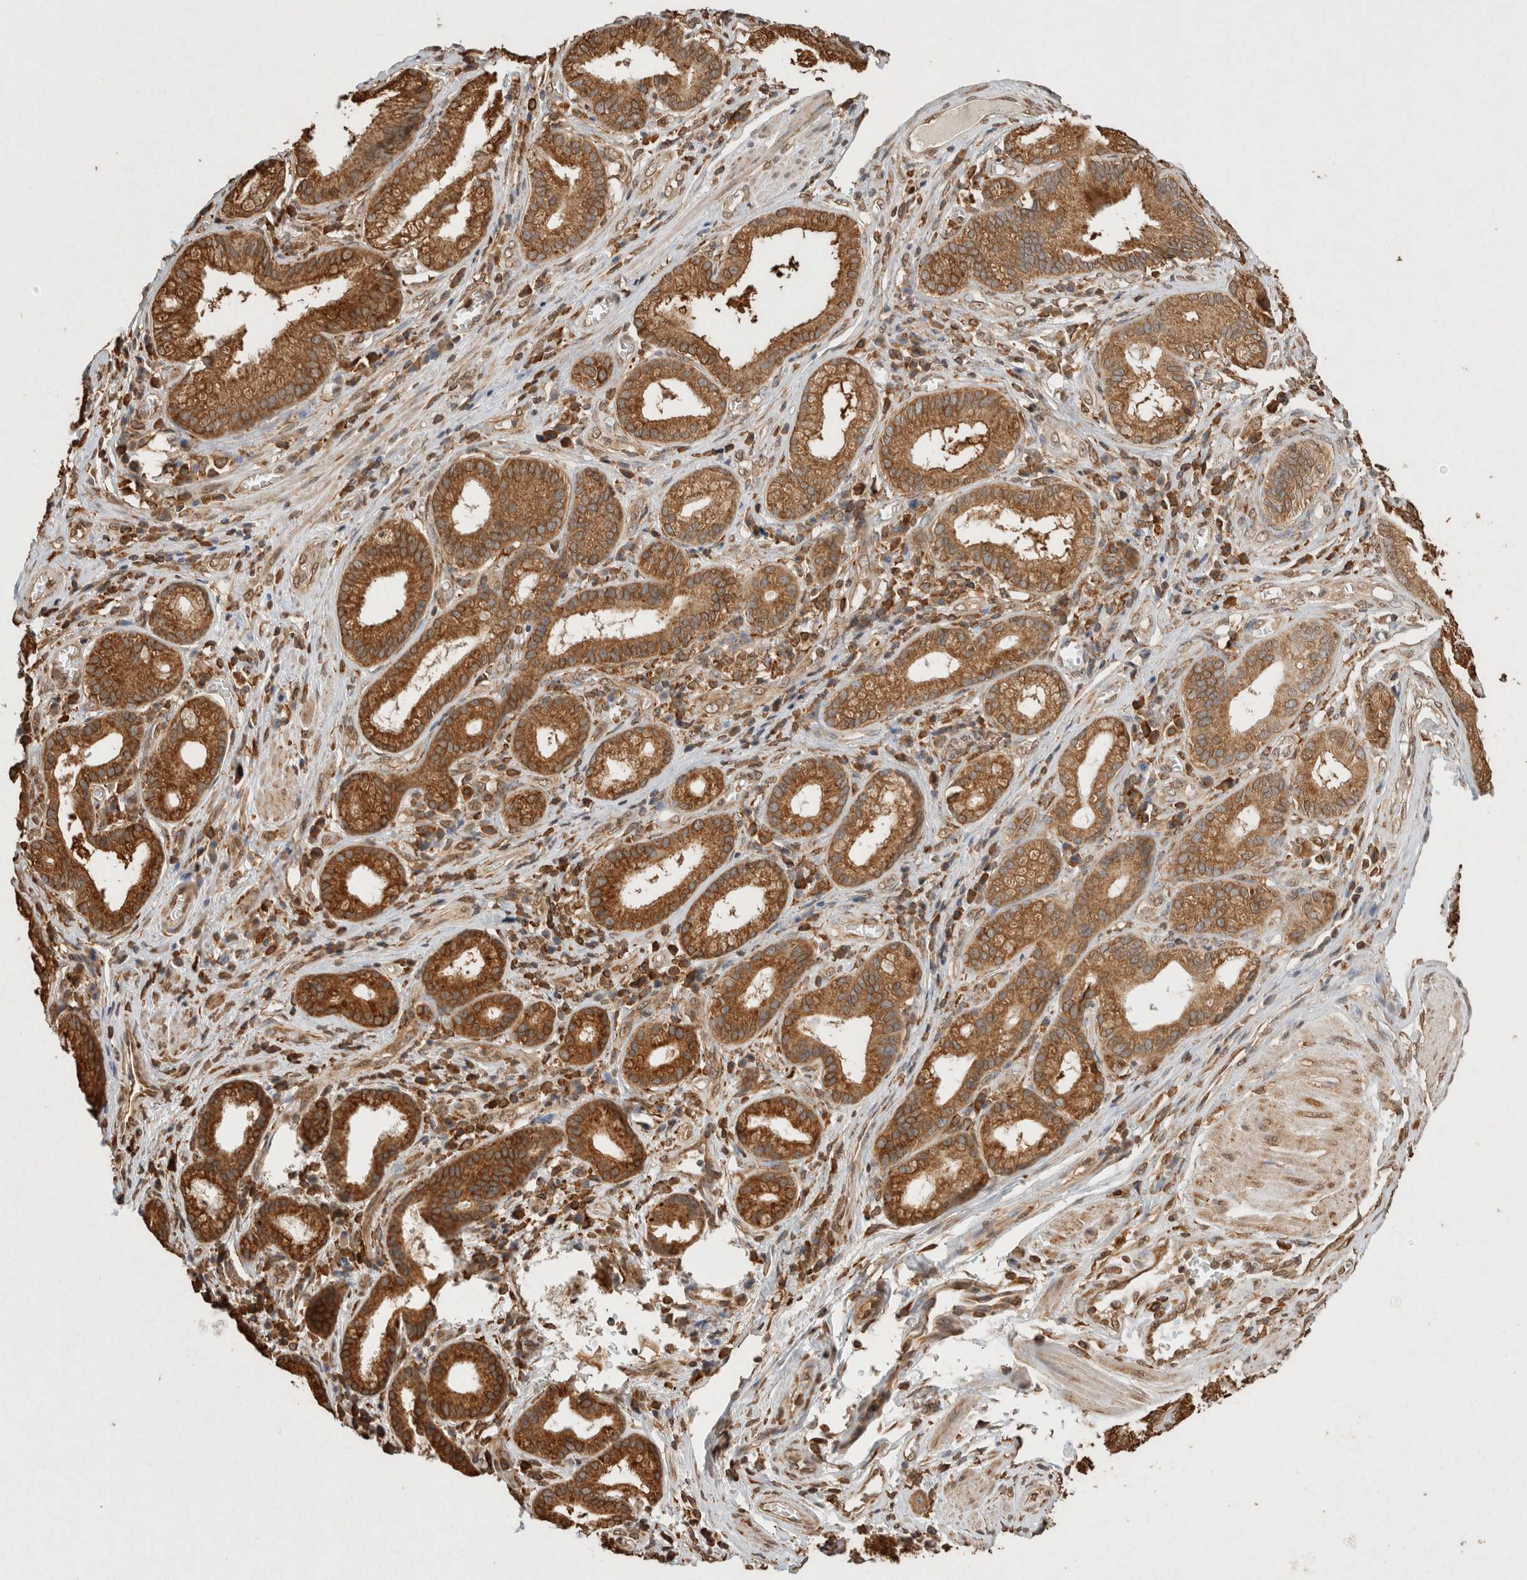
{"staining": {"intensity": "moderate", "quantity": ">75%", "location": "cytoplasmic/membranous"}, "tissue": "pancreatic cancer", "cell_type": "Tumor cells", "image_type": "cancer", "snomed": [{"axis": "morphology", "description": "Adenocarcinoma, NOS"}, {"axis": "topography", "description": "Pancreas"}], "caption": "DAB immunohistochemical staining of pancreatic cancer (adenocarcinoma) reveals moderate cytoplasmic/membranous protein expression in approximately >75% of tumor cells.", "gene": "ERAP1", "patient": {"sex": "female", "age": 75}}